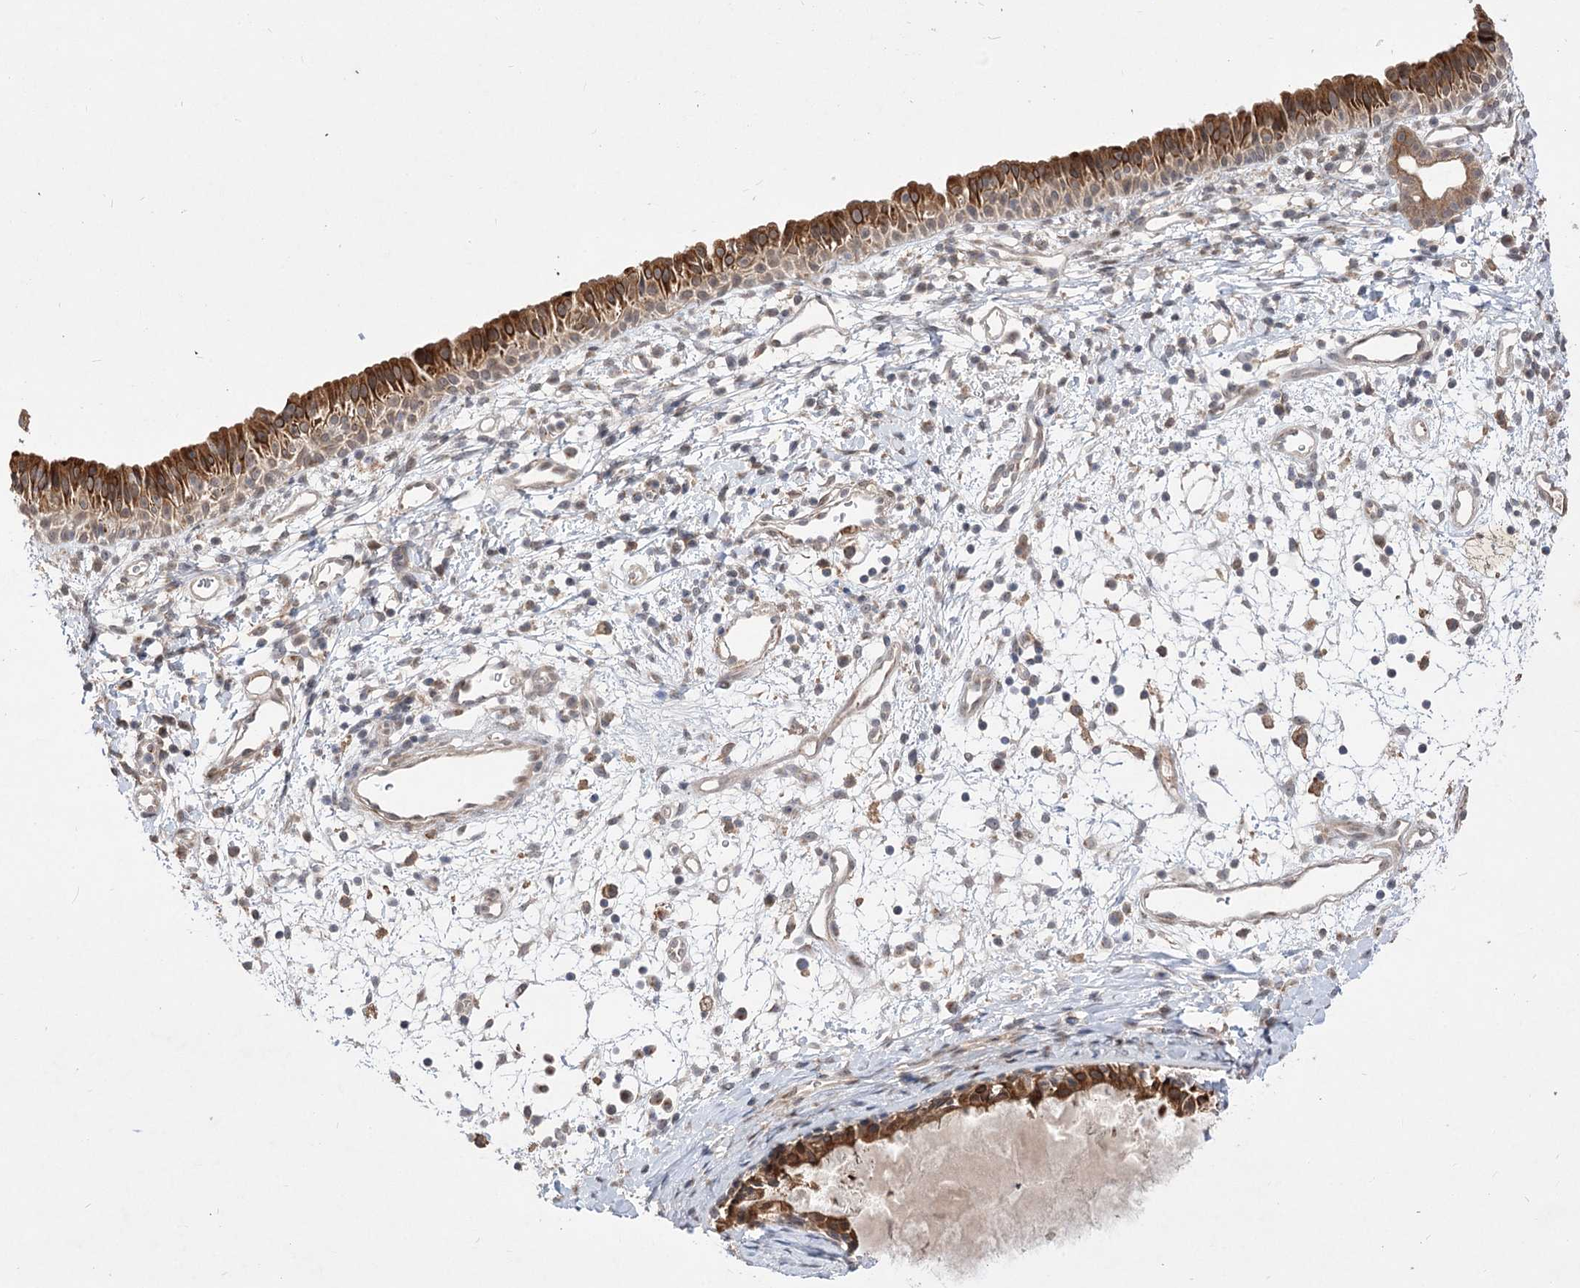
{"staining": {"intensity": "strong", "quantity": ">75%", "location": "cytoplasmic/membranous"}, "tissue": "nasopharynx", "cell_type": "Respiratory epithelial cells", "image_type": "normal", "snomed": [{"axis": "morphology", "description": "Normal tissue, NOS"}, {"axis": "topography", "description": "Nasopharynx"}], "caption": "Protein expression analysis of normal nasopharynx shows strong cytoplasmic/membranous expression in about >75% of respiratory epithelial cells.", "gene": "HELT", "patient": {"sex": "male", "age": 22}}